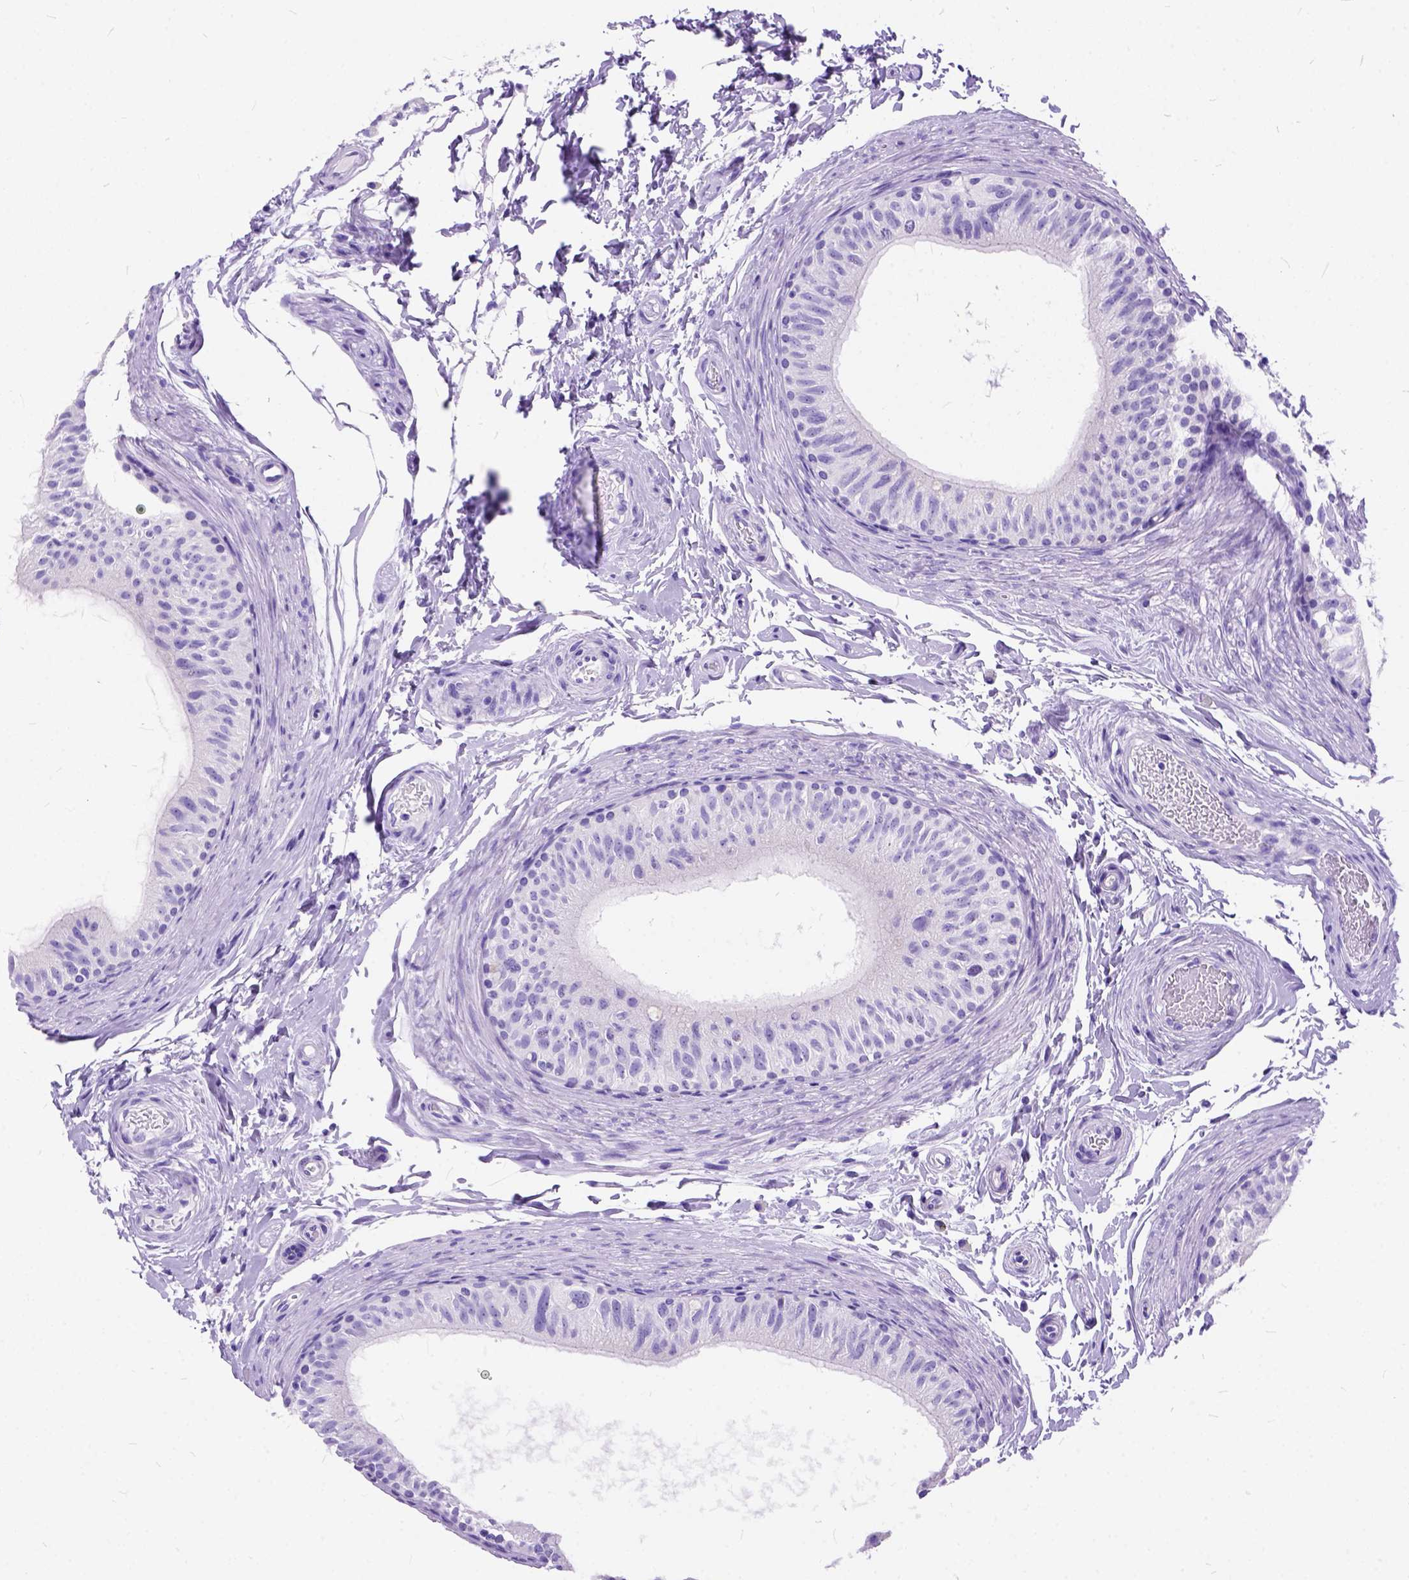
{"staining": {"intensity": "negative", "quantity": "none", "location": "none"}, "tissue": "epididymis", "cell_type": "Glandular cells", "image_type": "normal", "snomed": [{"axis": "morphology", "description": "Normal tissue, NOS"}, {"axis": "topography", "description": "Epididymis"}], "caption": "A high-resolution histopathology image shows immunohistochemistry (IHC) staining of benign epididymis, which demonstrates no significant positivity in glandular cells.", "gene": "C1QTNF3", "patient": {"sex": "male", "age": 36}}